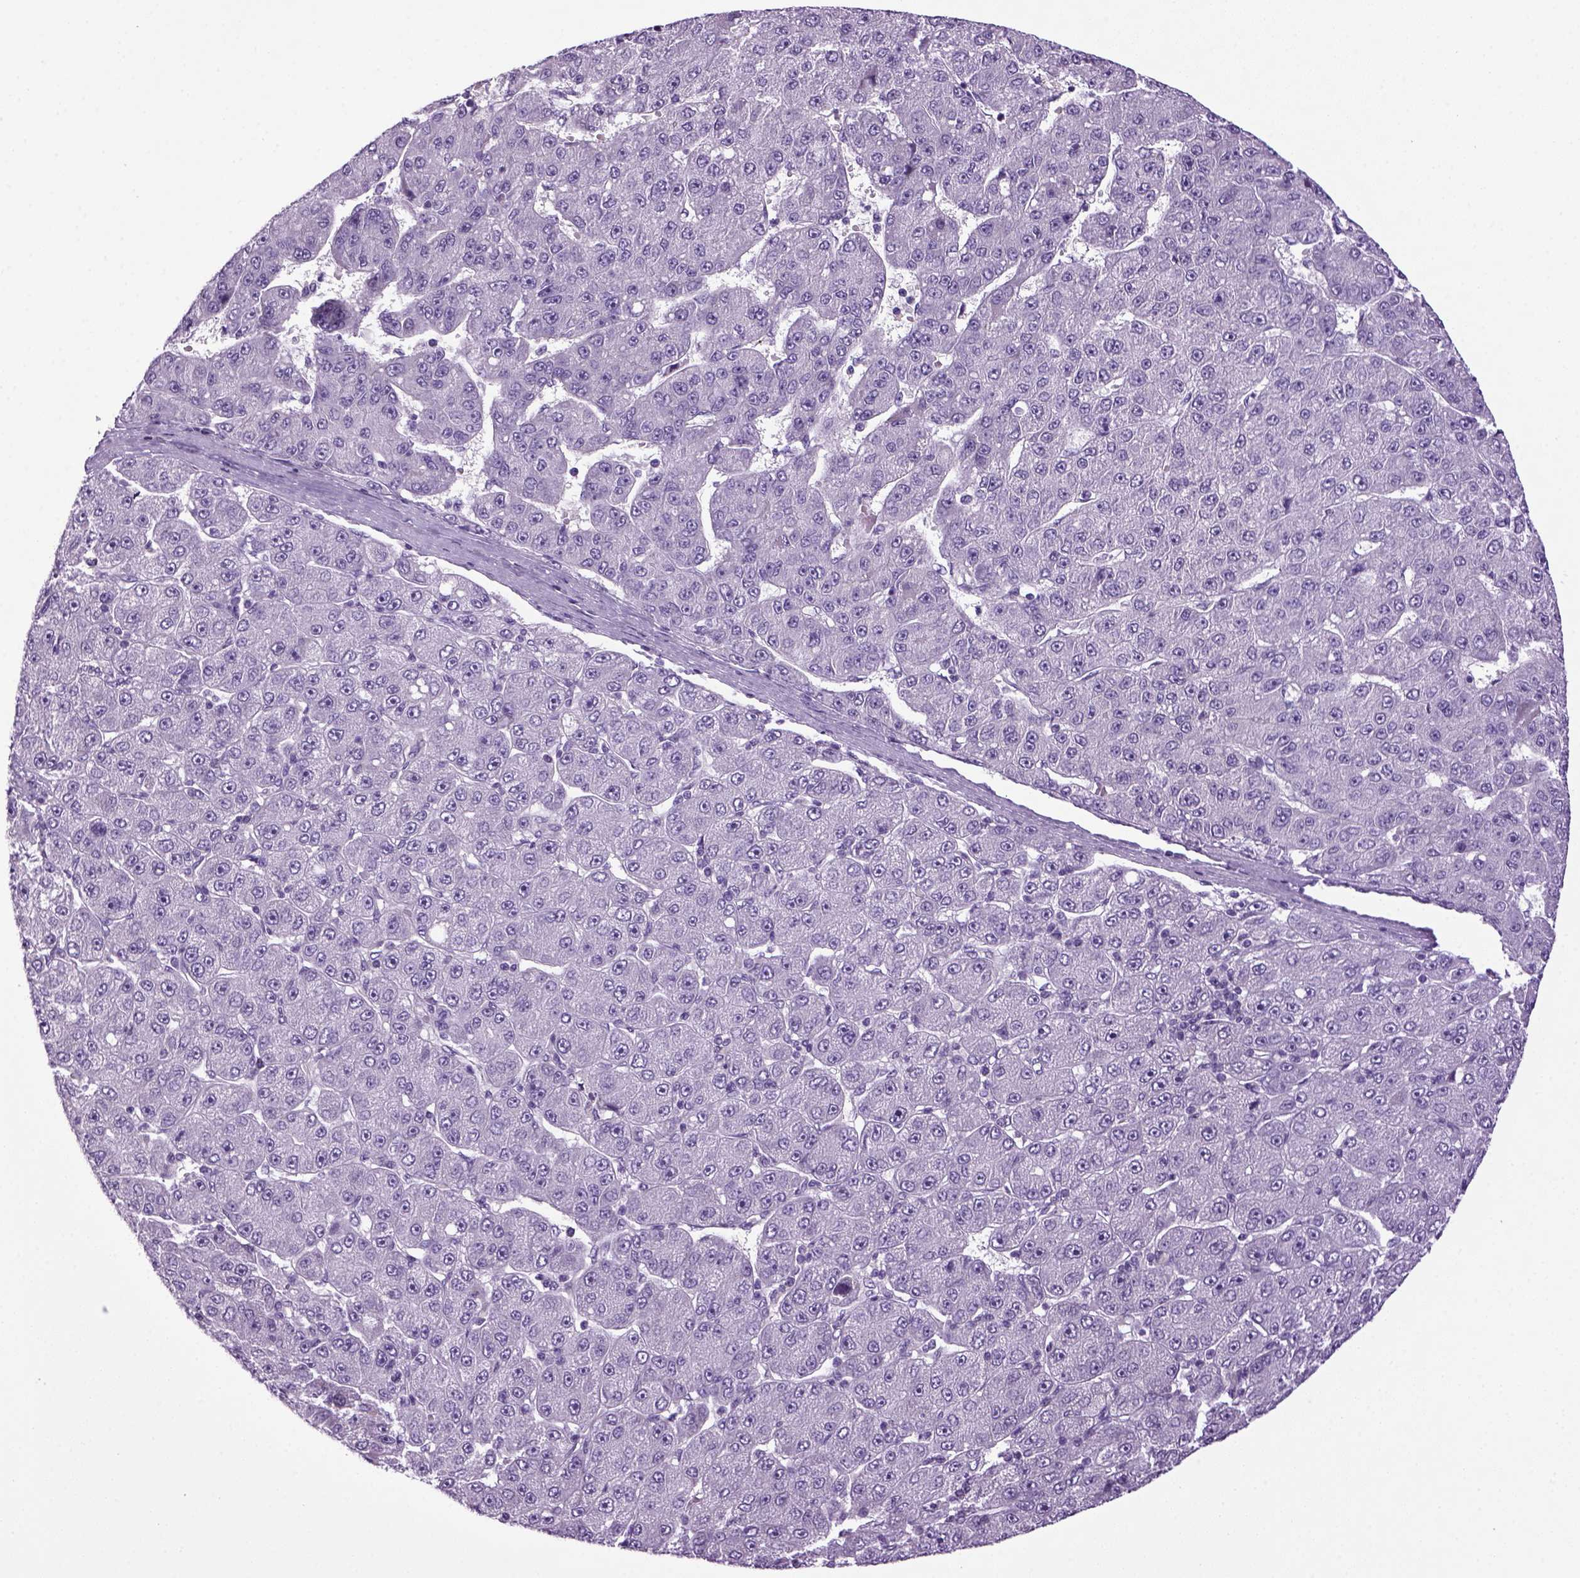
{"staining": {"intensity": "negative", "quantity": "none", "location": "none"}, "tissue": "liver cancer", "cell_type": "Tumor cells", "image_type": "cancer", "snomed": [{"axis": "morphology", "description": "Carcinoma, Hepatocellular, NOS"}, {"axis": "topography", "description": "Liver"}], "caption": "This micrograph is of liver cancer stained with immunohistochemistry to label a protein in brown with the nuclei are counter-stained blue. There is no expression in tumor cells. (DAB (3,3'-diaminobenzidine) immunohistochemistry (IHC), high magnification).", "gene": "HMCN2", "patient": {"sex": "male", "age": 67}}